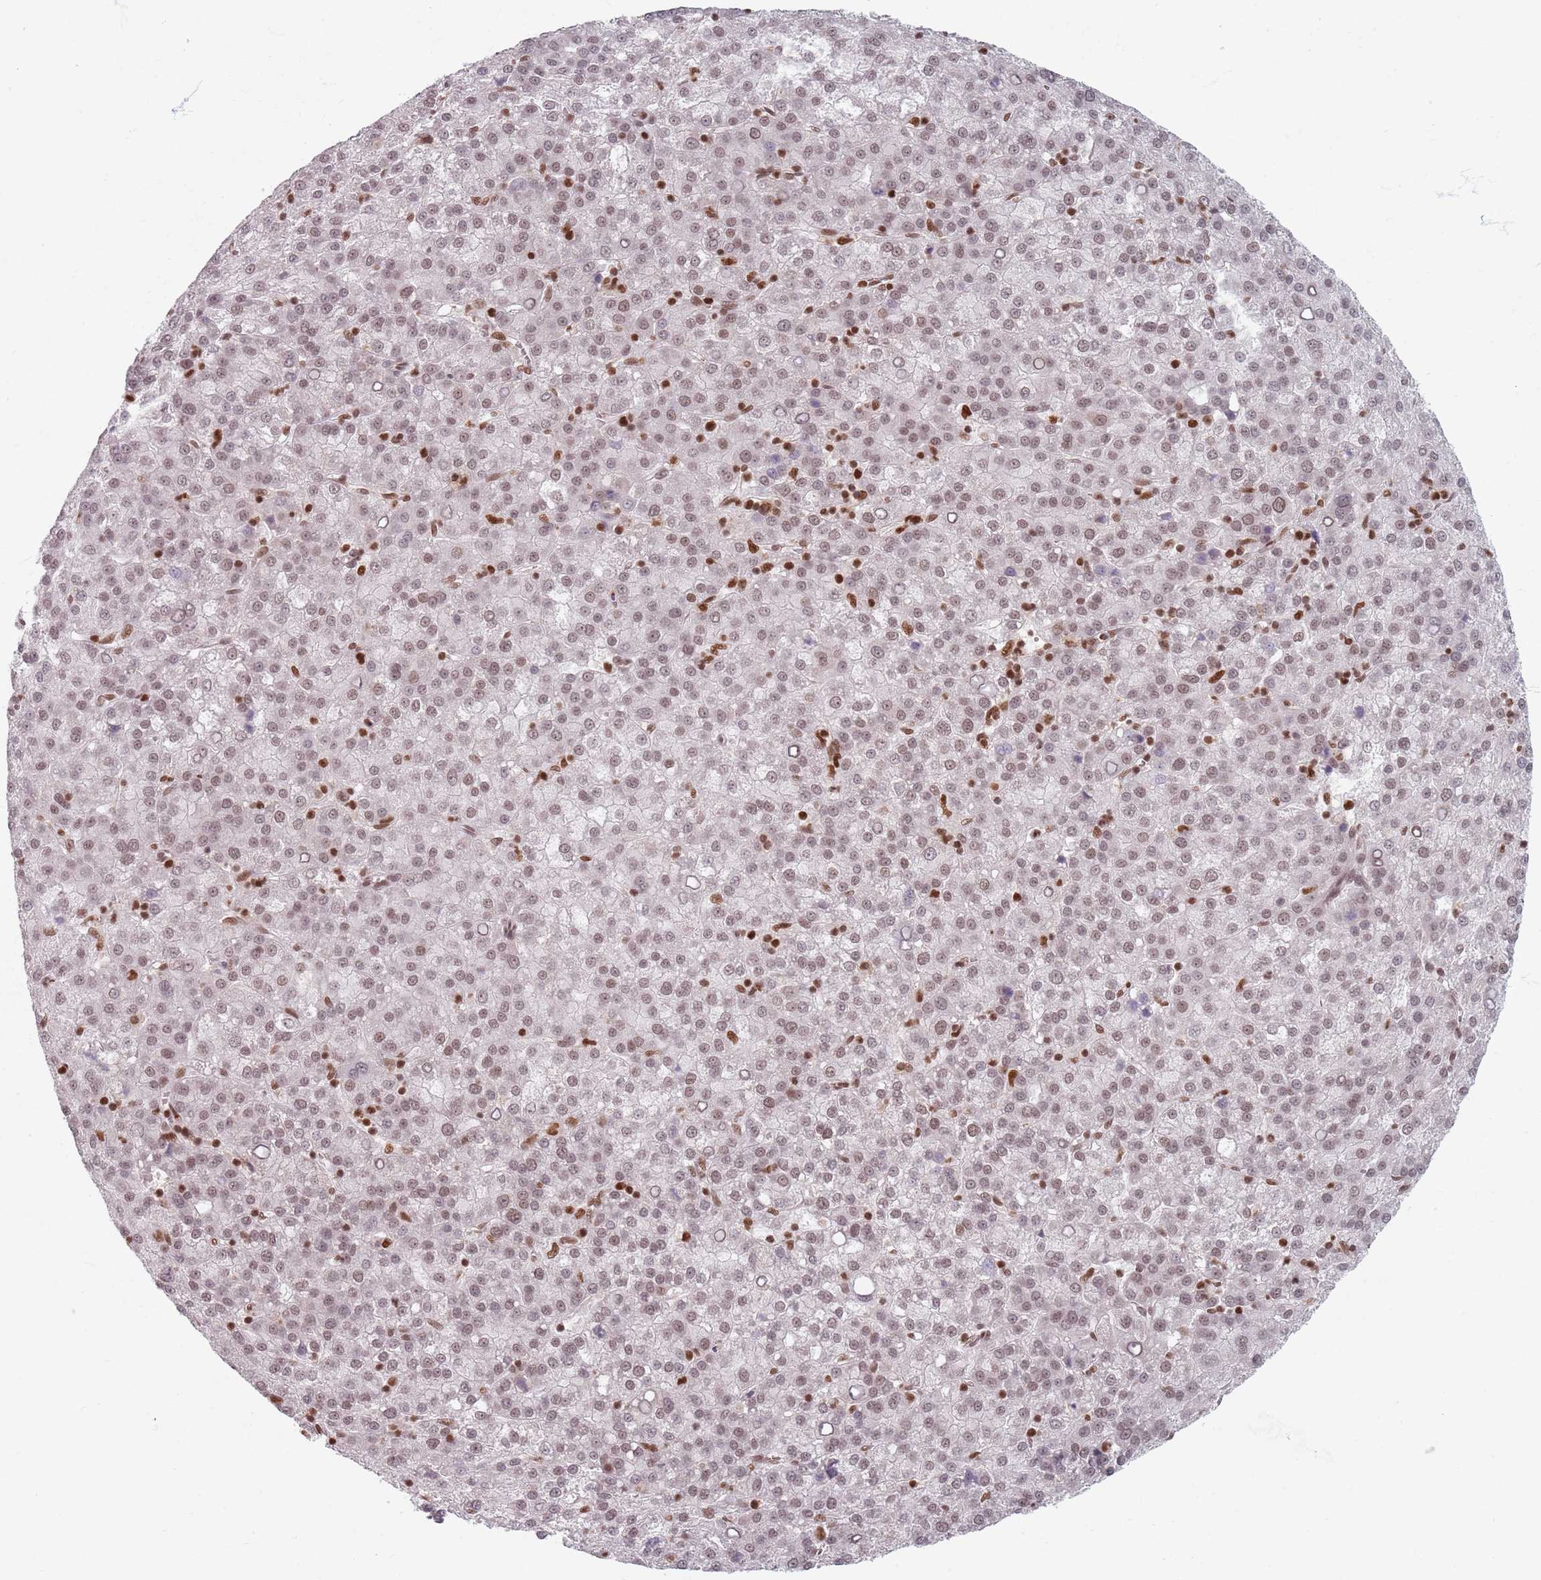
{"staining": {"intensity": "moderate", "quantity": "25%-75%", "location": "nuclear"}, "tissue": "liver cancer", "cell_type": "Tumor cells", "image_type": "cancer", "snomed": [{"axis": "morphology", "description": "Carcinoma, Hepatocellular, NOS"}, {"axis": "topography", "description": "Liver"}], "caption": "Immunohistochemical staining of human hepatocellular carcinoma (liver) shows medium levels of moderate nuclear positivity in about 25%-75% of tumor cells.", "gene": "NUP50", "patient": {"sex": "female", "age": 58}}